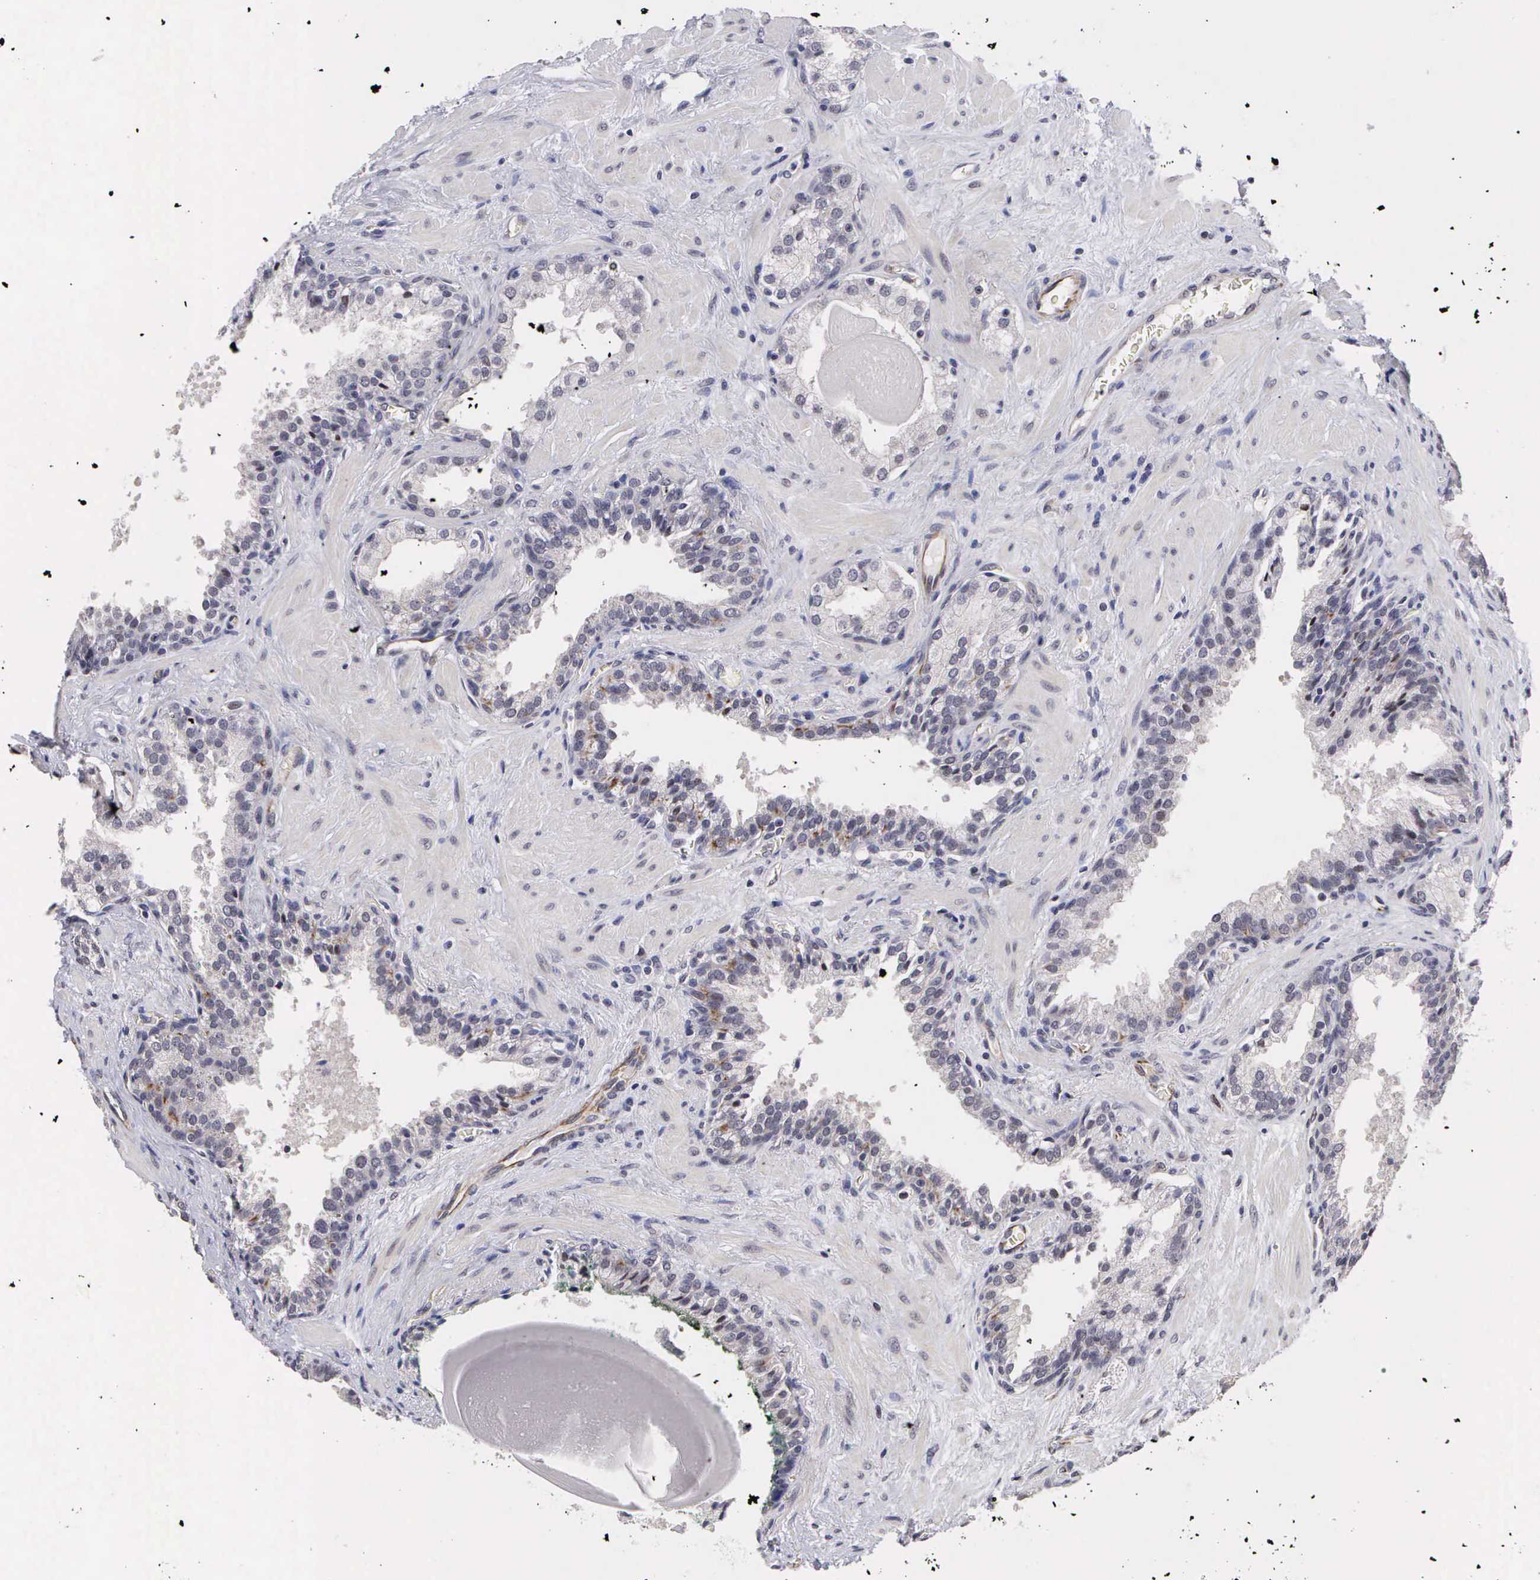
{"staining": {"intensity": "negative", "quantity": "none", "location": "none"}, "tissue": "prostate cancer", "cell_type": "Tumor cells", "image_type": "cancer", "snomed": [{"axis": "morphology", "description": "Adenocarcinoma, Medium grade"}, {"axis": "topography", "description": "Prostate"}], "caption": "A high-resolution image shows immunohistochemistry staining of prostate cancer, which displays no significant expression in tumor cells.", "gene": "MORC2", "patient": {"sex": "male", "age": 70}}